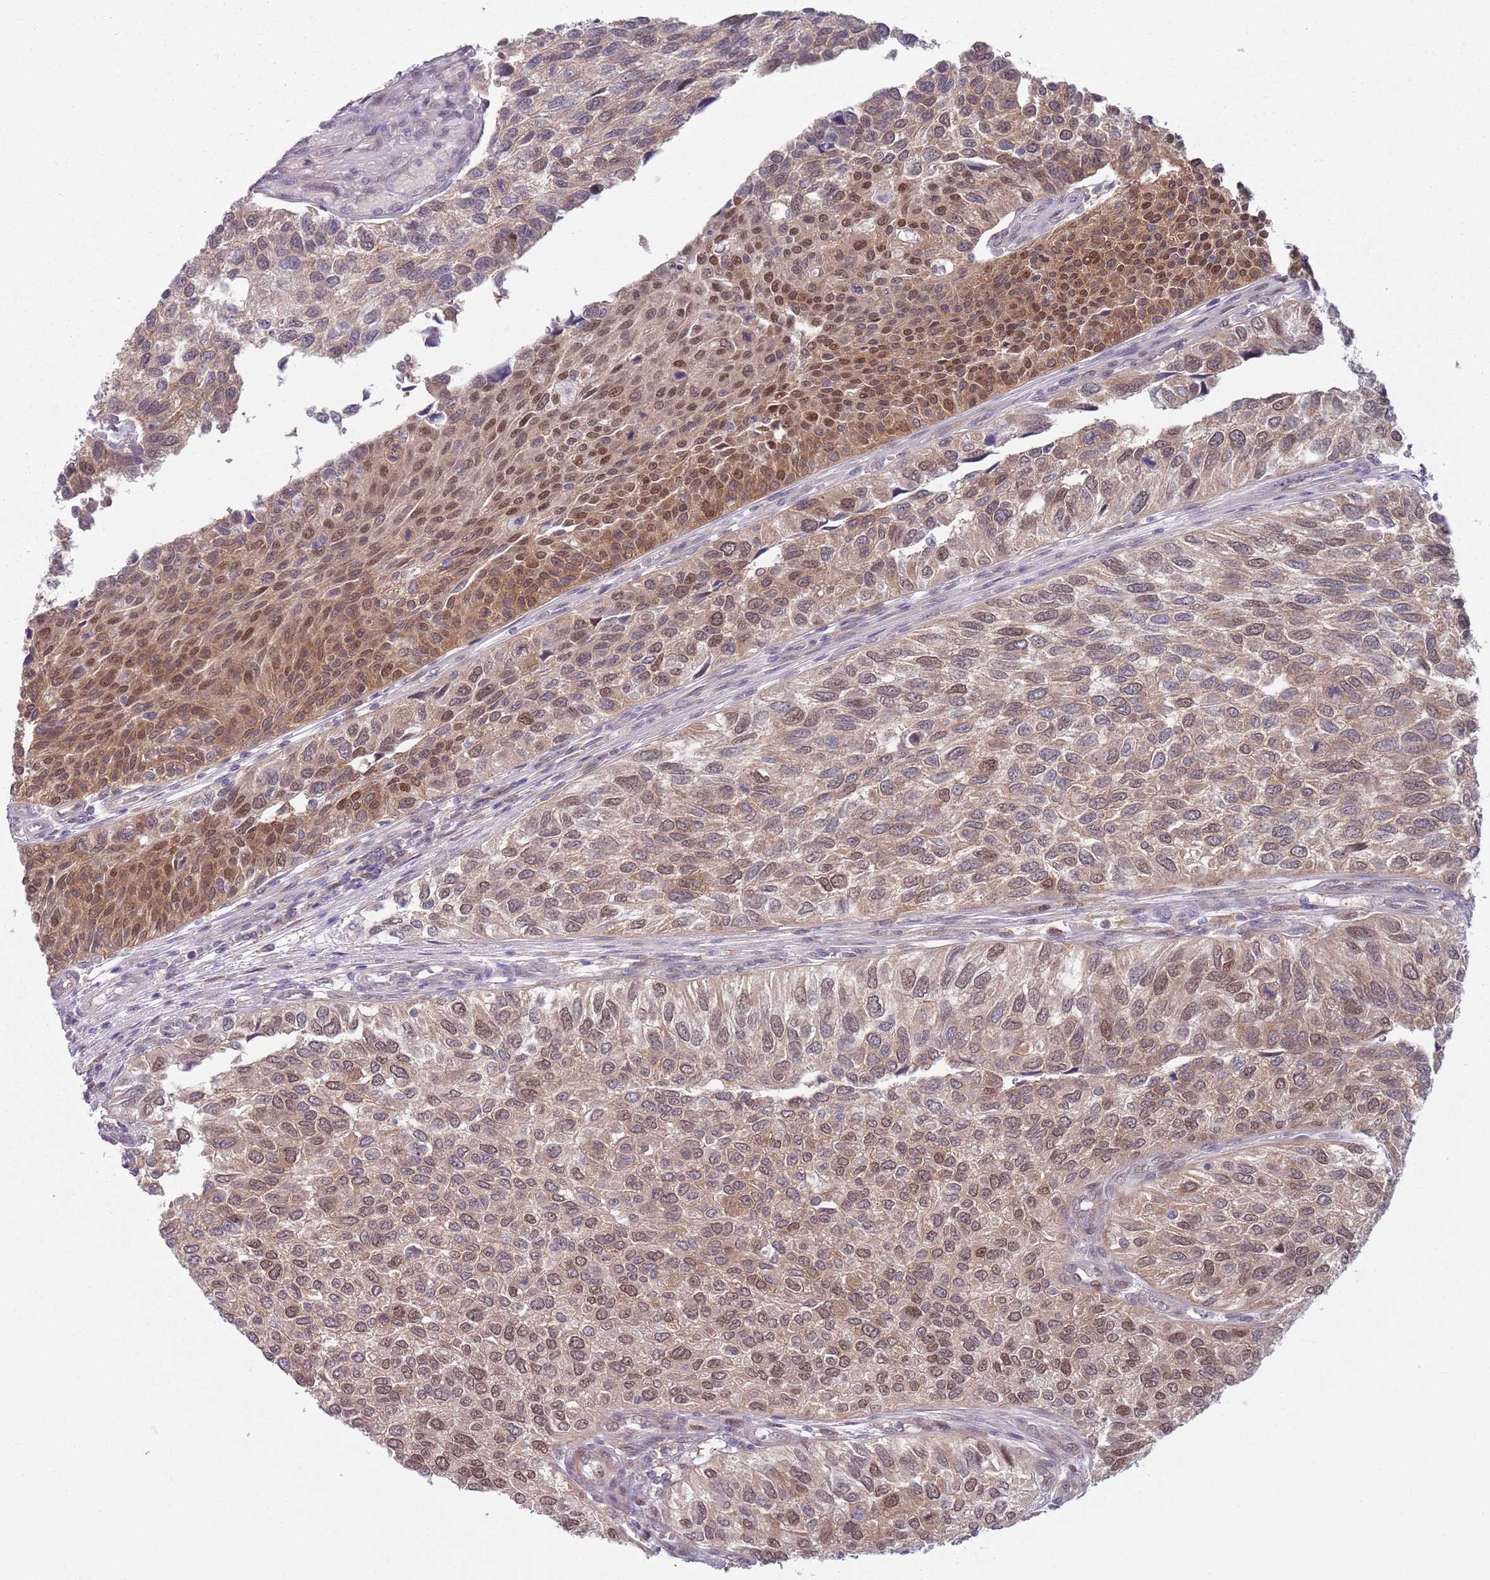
{"staining": {"intensity": "moderate", "quantity": ">75%", "location": "cytoplasmic/membranous,nuclear"}, "tissue": "urothelial cancer", "cell_type": "Tumor cells", "image_type": "cancer", "snomed": [{"axis": "morphology", "description": "Urothelial carcinoma, NOS"}, {"axis": "topography", "description": "Urinary bladder"}], "caption": "Immunohistochemistry (IHC) micrograph of neoplastic tissue: urothelial cancer stained using IHC reveals medium levels of moderate protein expression localized specifically in the cytoplasmic/membranous and nuclear of tumor cells, appearing as a cytoplasmic/membranous and nuclear brown color.", "gene": "CLNS1A", "patient": {"sex": "male", "age": 55}}